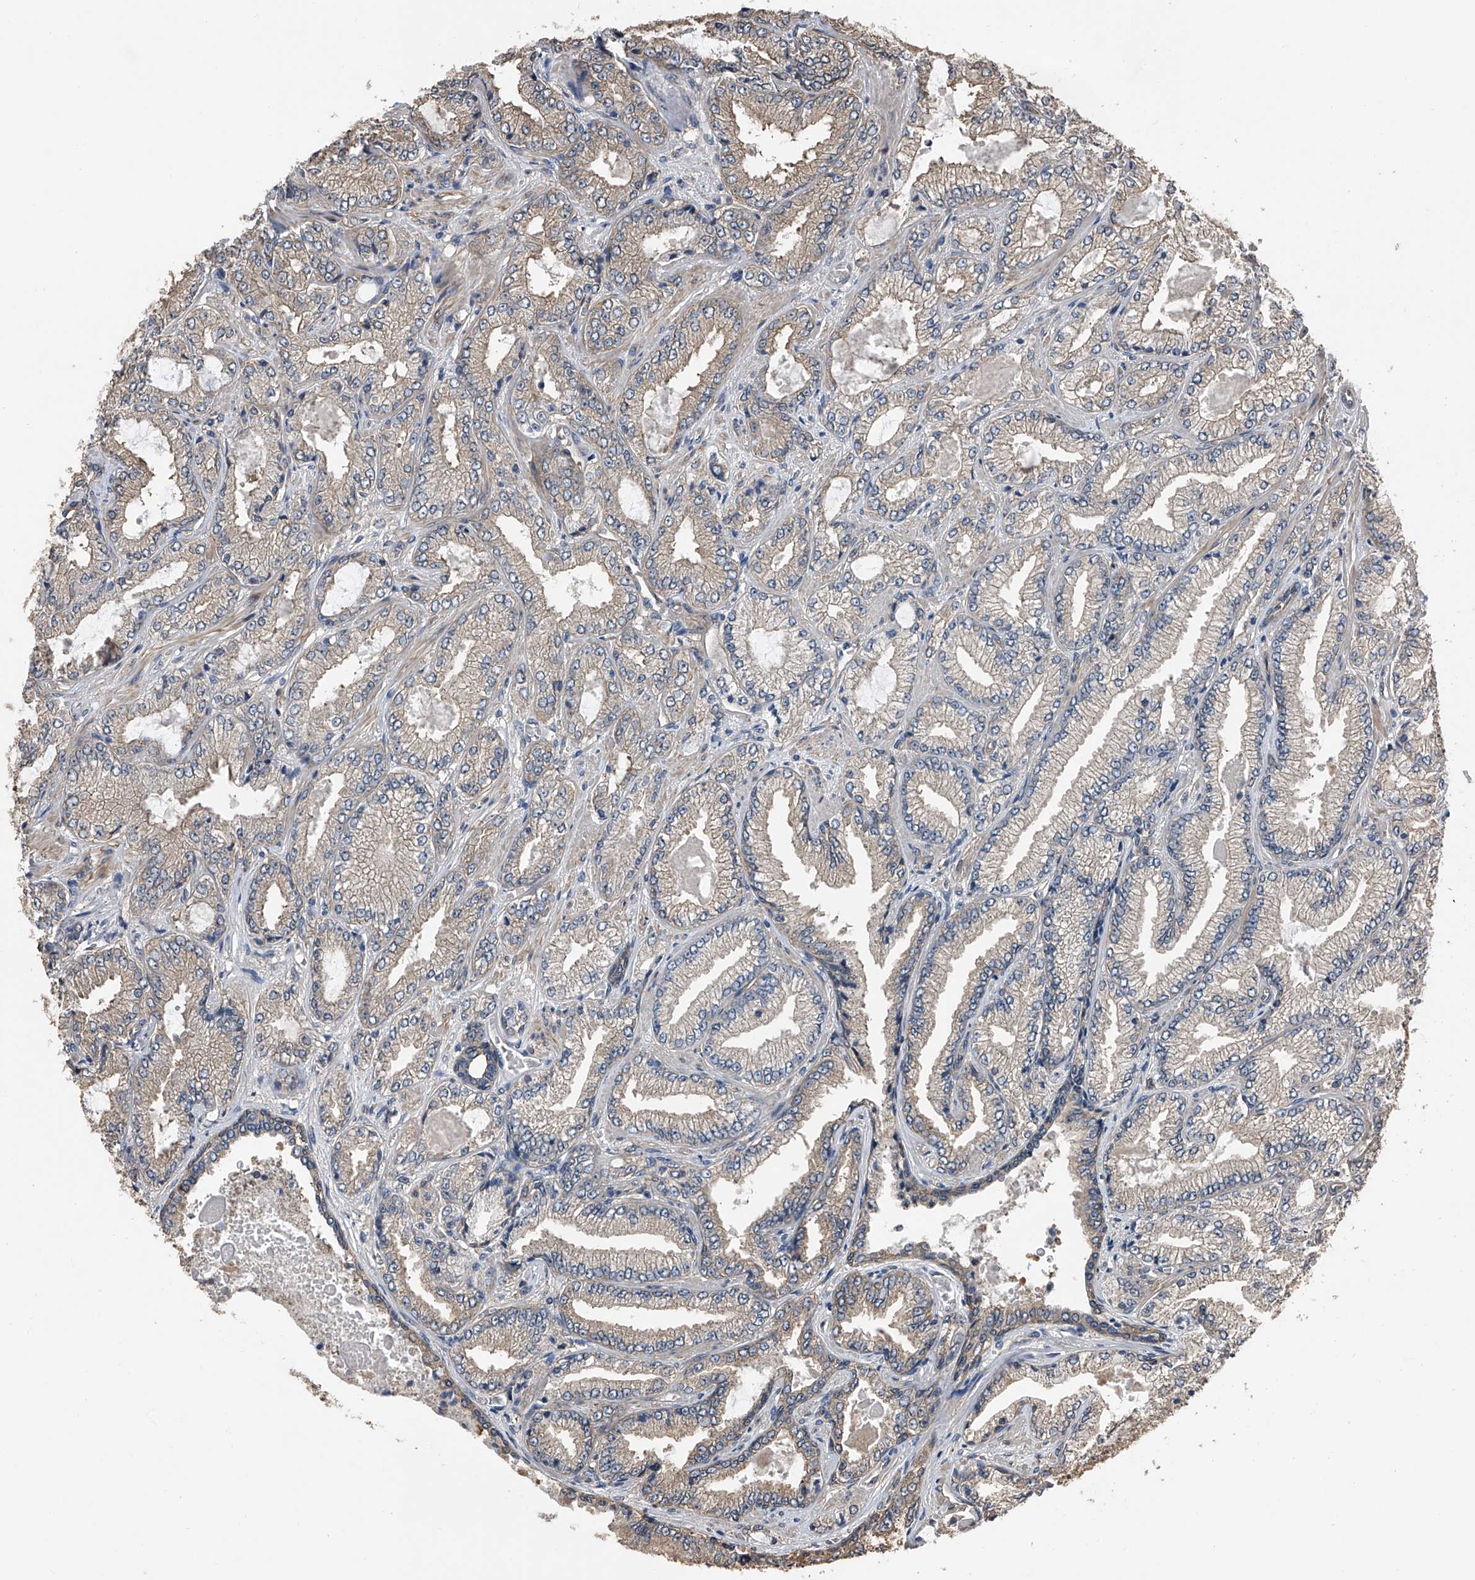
{"staining": {"intensity": "moderate", "quantity": "25%-75%", "location": "cytoplasmic/membranous"}, "tissue": "prostate cancer", "cell_type": "Tumor cells", "image_type": "cancer", "snomed": [{"axis": "morphology", "description": "Adenocarcinoma, High grade"}, {"axis": "topography", "description": "Prostate"}], "caption": "Immunohistochemical staining of prostate cancer reveals moderate cytoplasmic/membranous protein positivity in approximately 25%-75% of tumor cells. (DAB (3,3'-diaminobenzidine) IHC, brown staining for protein, blue staining for nuclei).", "gene": "KCNJ2", "patient": {"sex": "male", "age": 71}}